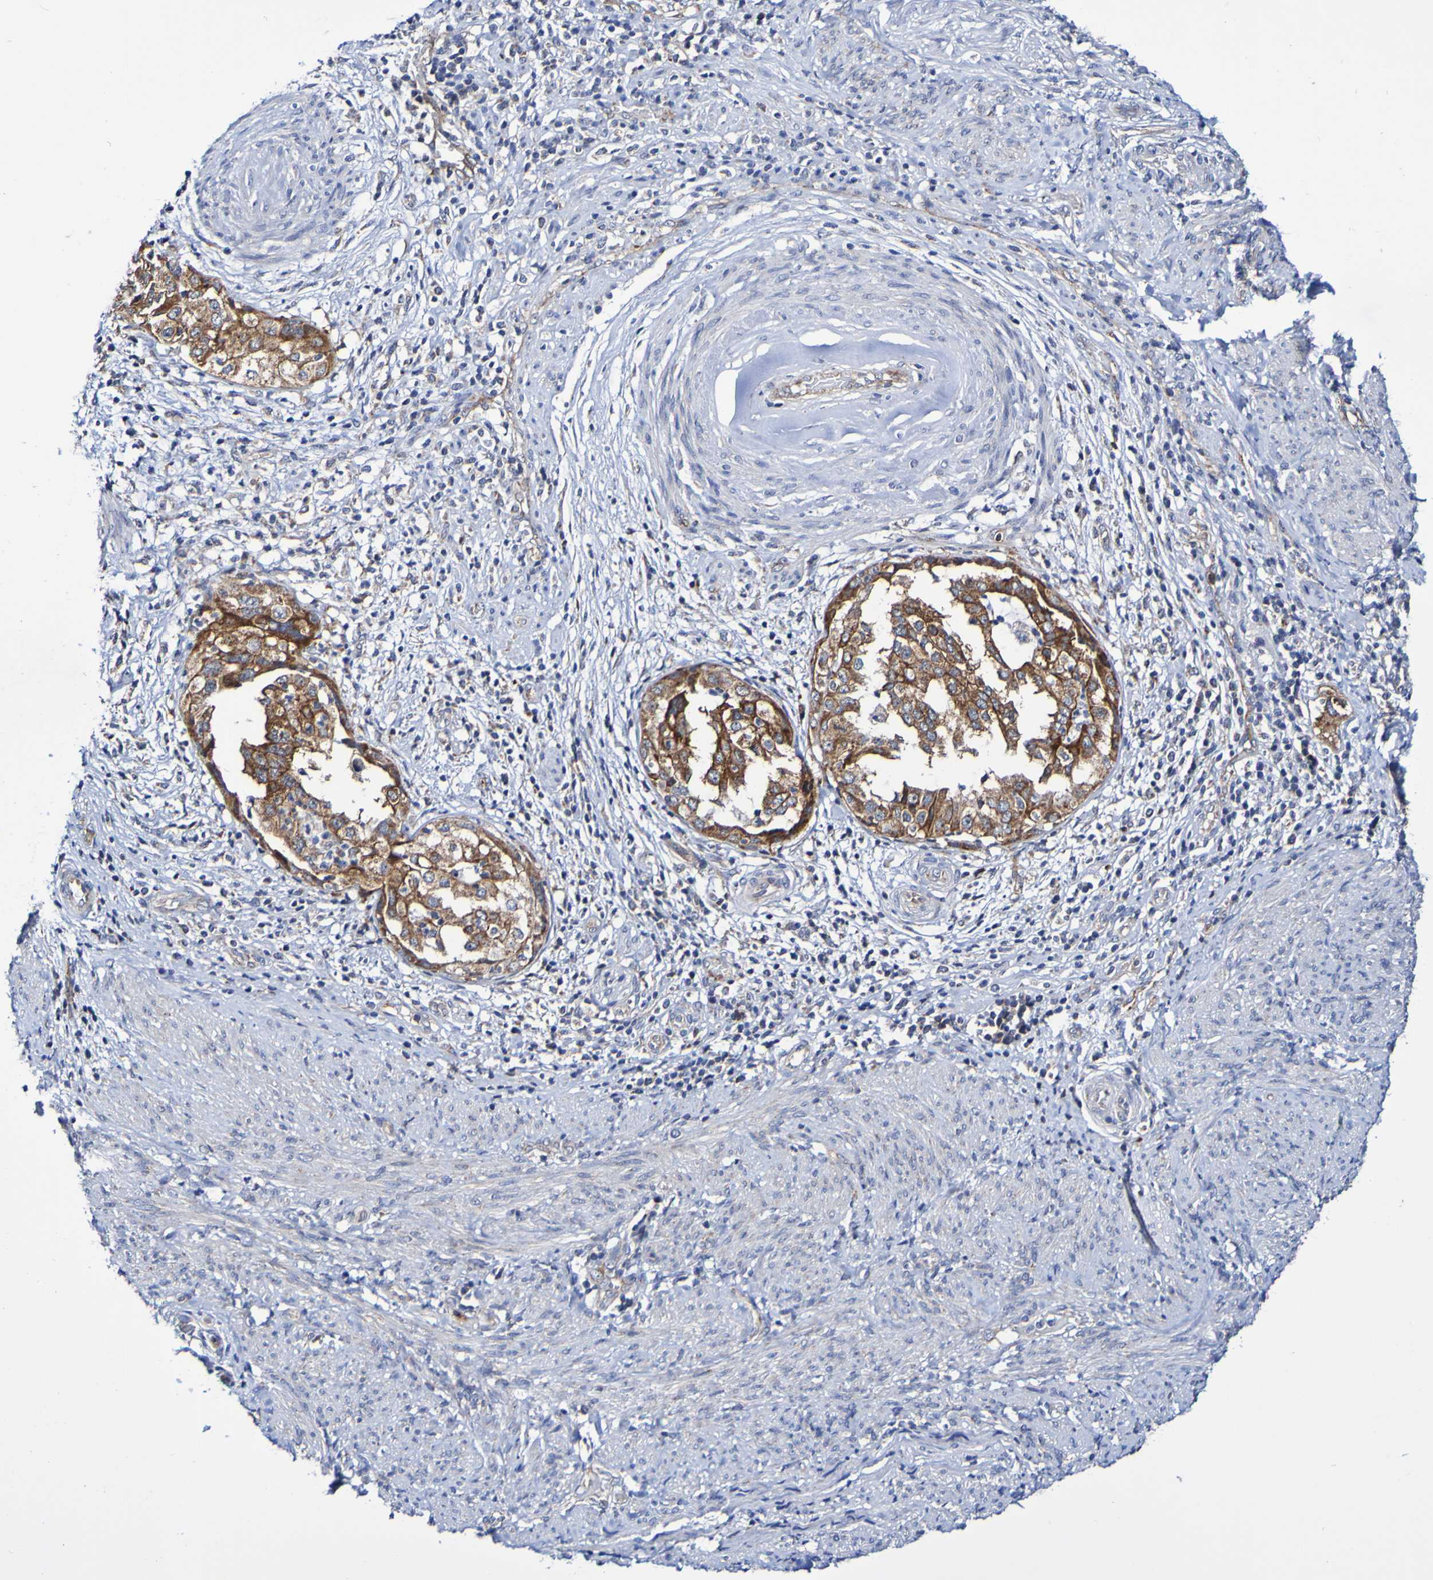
{"staining": {"intensity": "strong", "quantity": ">75%", "location": "cytoplasmic/membranous"}, "tissue": "endometrial cancer", "cell_type": "Tumor cells", "image_type": "cancer", "snomed": [{"axis": "morphology", "description": "Adenocarcinoma, NOS"}, {"axis": "topography", "description": "Endometrium"}], "caption": "High-magnification brightfield microscopy of endometrial cancer stained with DAB (brown) and counterstained with hematoxylin (blue). tumor cells exhibit strong cytoplasmic/membranous staining is present in approximately>75% of cells.", "gene": "GJB1", "patient": {"sex": "female", "age": 85}}